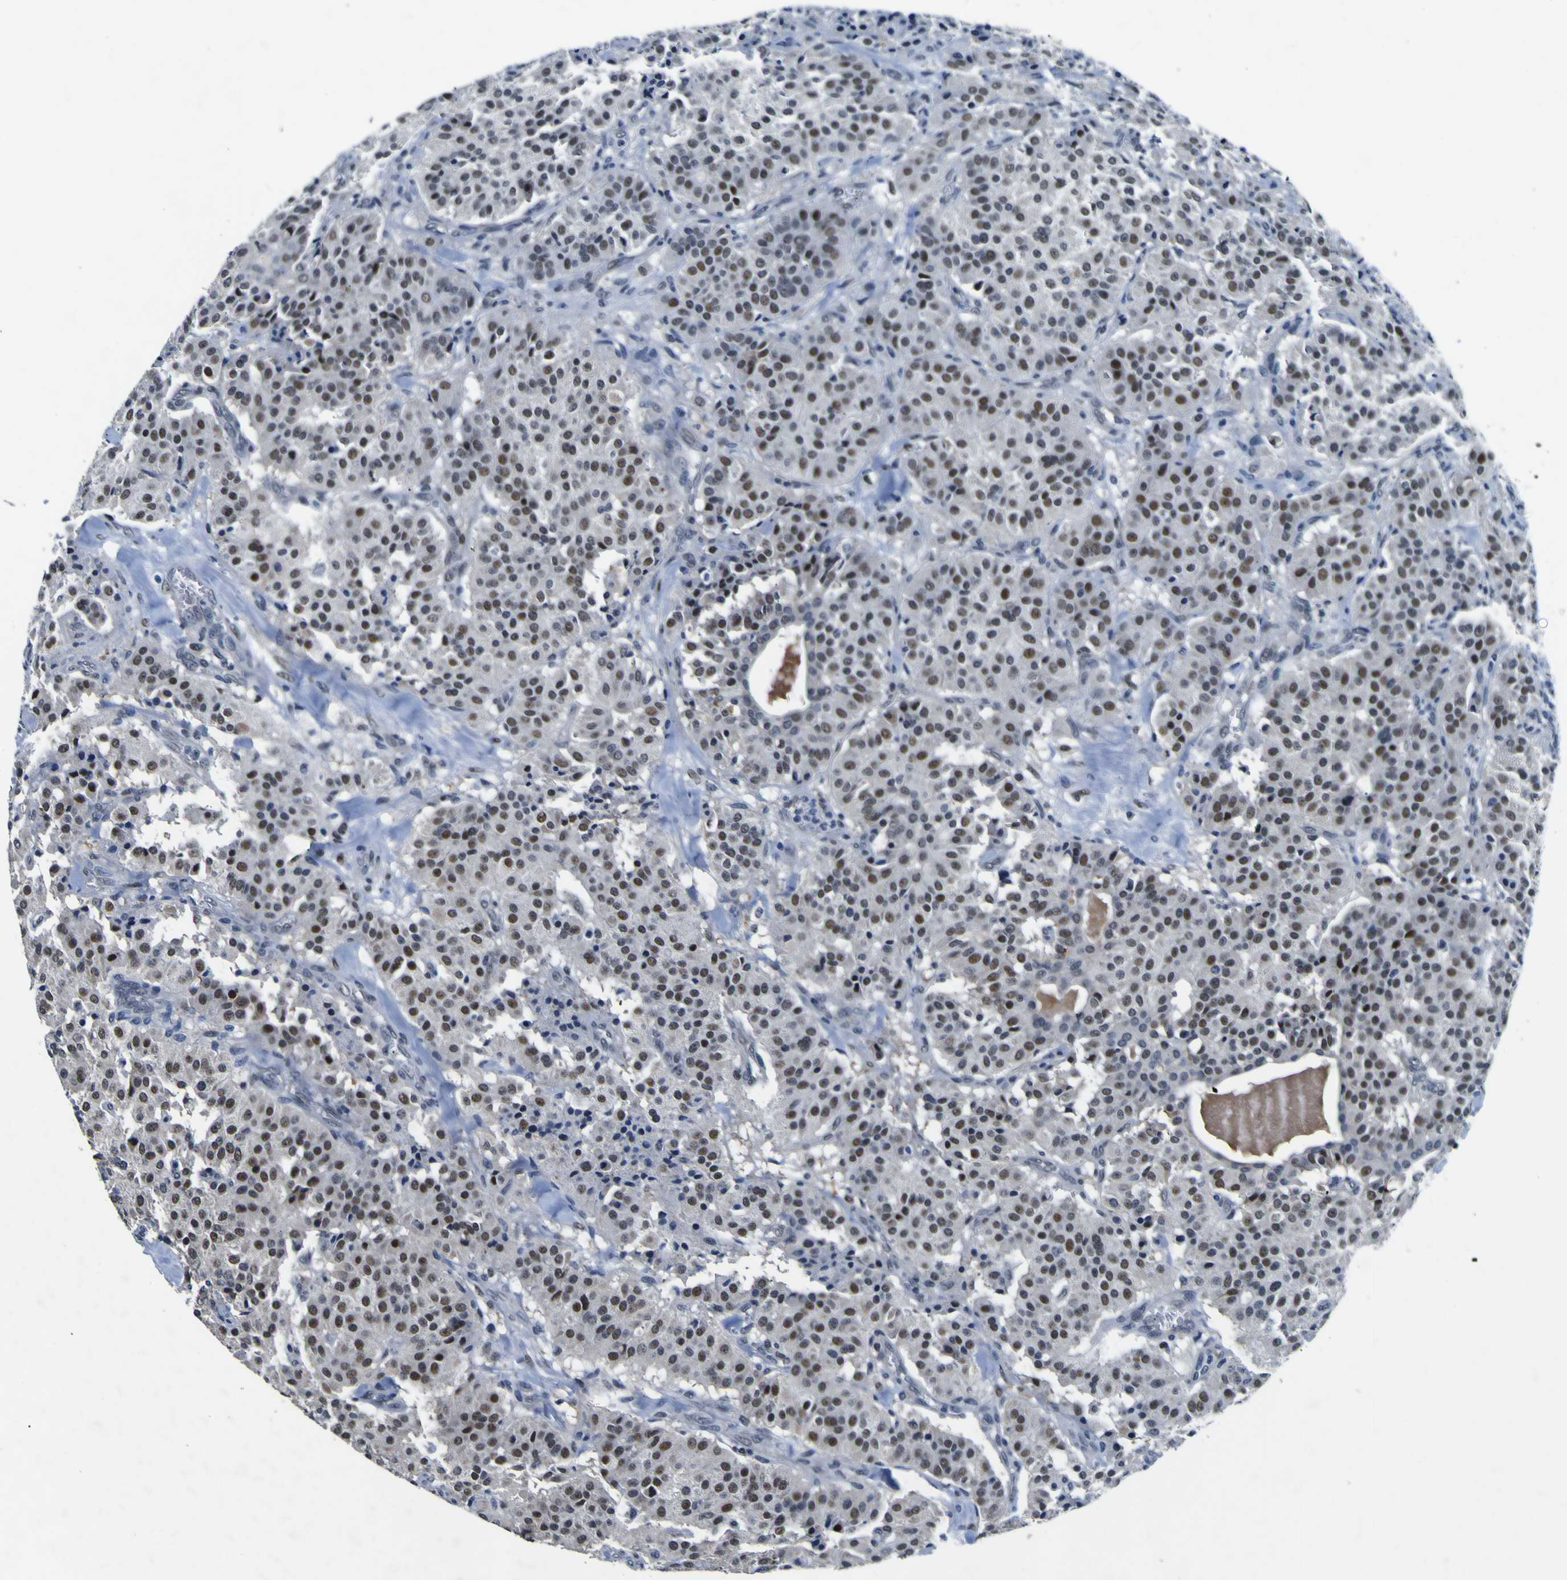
{"staining": {"intensity": "moderate", "quantity": ">75%", "location": "nuclear"}, "tissue": "carcinoid", "cell_type": "Tumor cells", "image_type": "cancer", "snomed": [{"axis": "morphology", "description": "Carcinoid, malignant, NOS"}, {"axis": "topography", "description": "Lung"}], "caption": "Moderate nuclear staining for a protein is seen in approximately >75% of tumor cells of carcinoid using immunohistochemistry.", "gene": "CUL4B", "patient": {"sex": "male", "age": 30}}